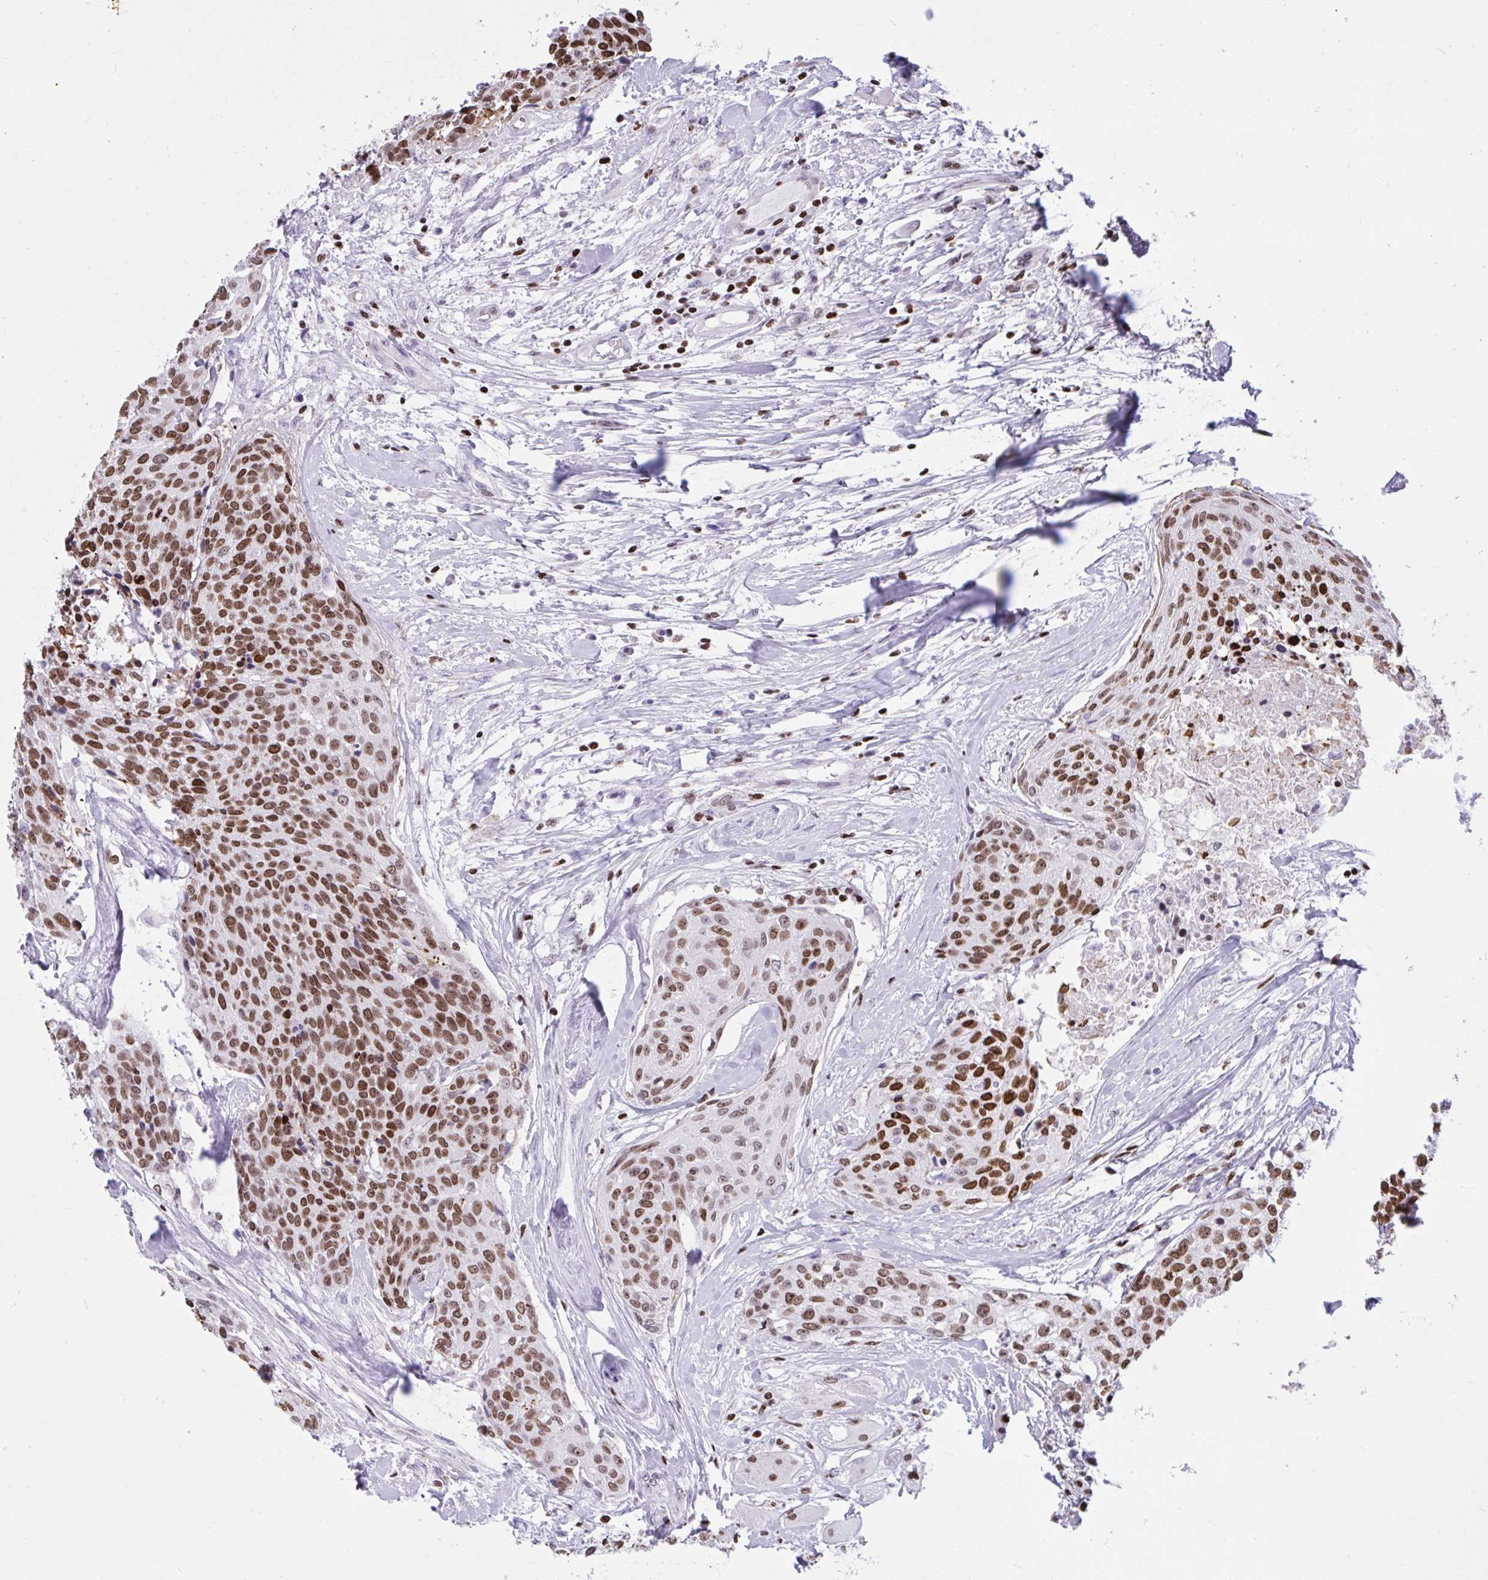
{"staining": {"intensity": "moderate", "quantity": ">75%", "location": "nuclear"}, "tissue": "head and neck cancer", "cell_type": "Tumor cells", "image_type": "cancer", "snomed": [{"axis": "morphology", "description": "Squamous cell carcinoma, NOS"}, {"axis": "topography", "description": "Oral tissue"}, {"axis": "topography", "description": "Head-Neck"}], "caption": "A photomicrograph of human head and neck cancer (squamous cell carcinoma) stained for a protein shows moderate nuclear brown staining in tumor cells.", "gene": "HMGB2", "patient": {"sex": "male", "age": 64}}